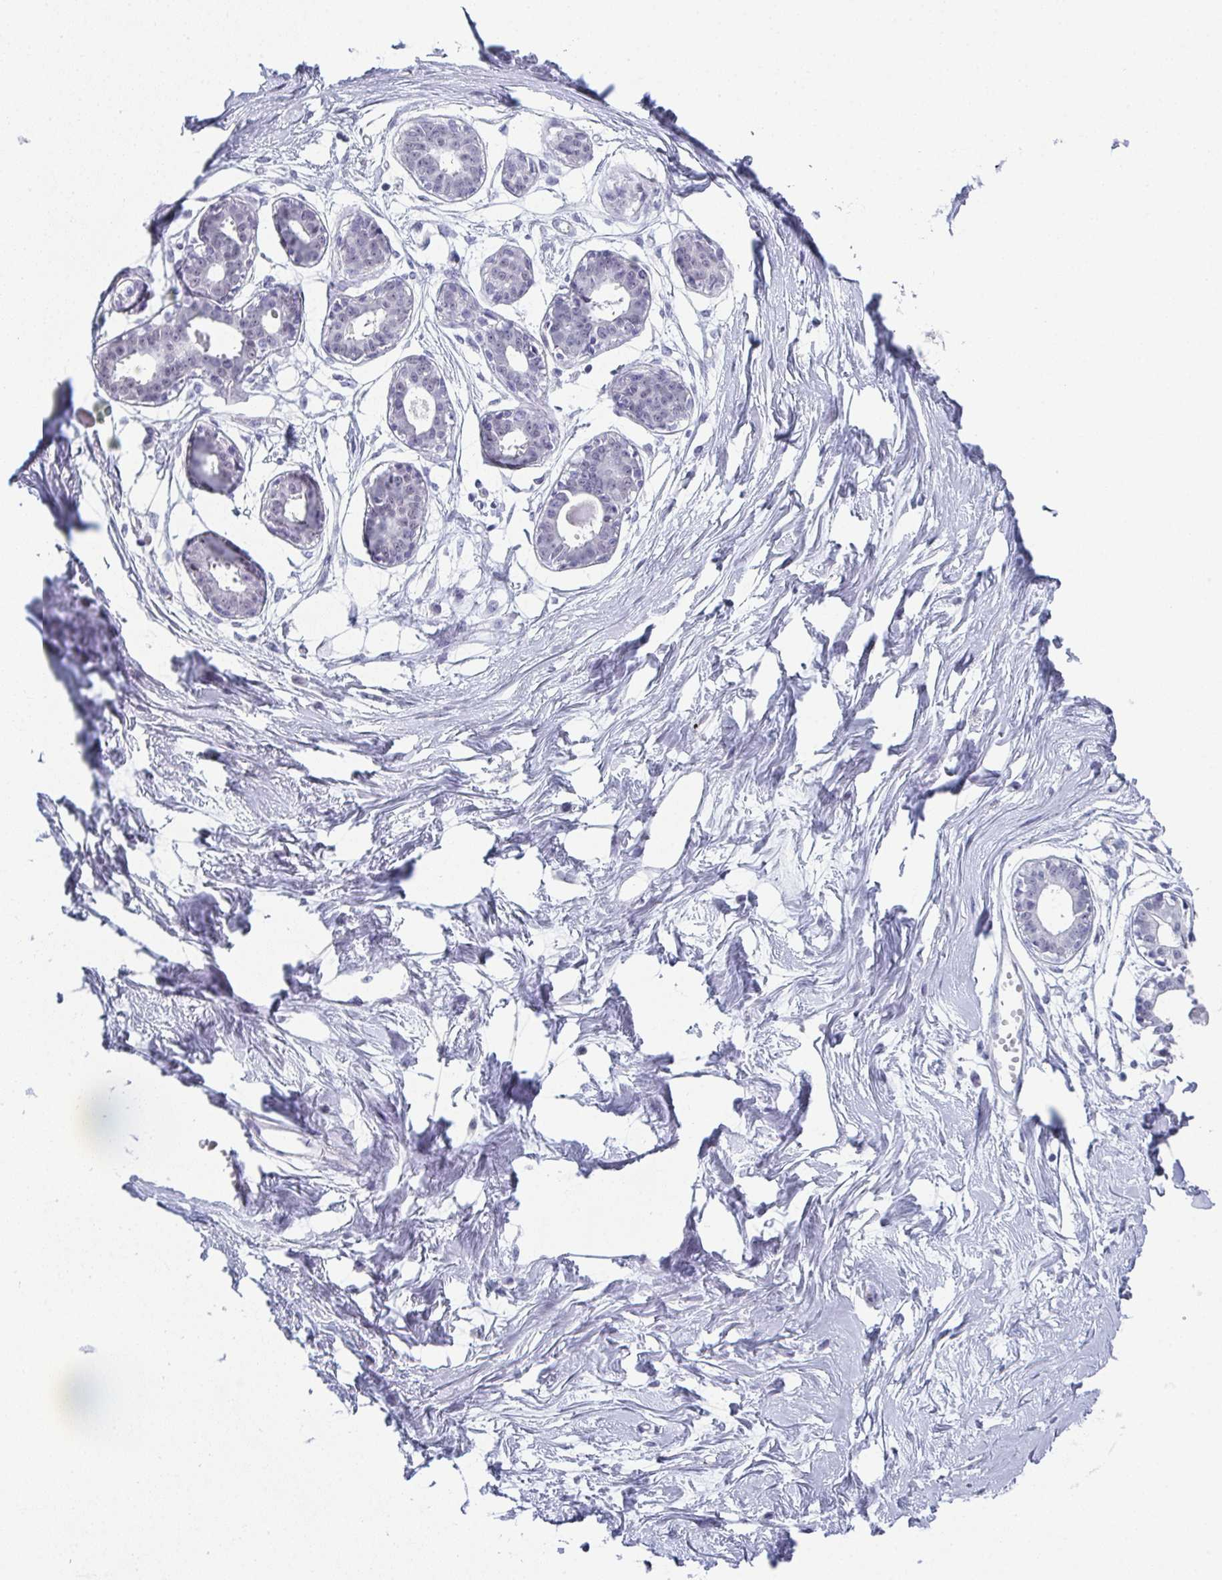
{"staining": {"intensity": "negative", "quantity": "none", "location": "none"}, "tissue": "breast", "cell_type": "Adipocytes", "image_type": "normal", "snomed": [{"axis": "morphology", "description": "Normal tissue, NOS"}, {"axis": "topography", "description": "Breast"}], "caption": "Breast stained for a protein using immunohistochemistry (IHC) exhibits no staining adipocytes.", "gene": "PYCR3", "patient": {"sex": "female", "age": 45}}